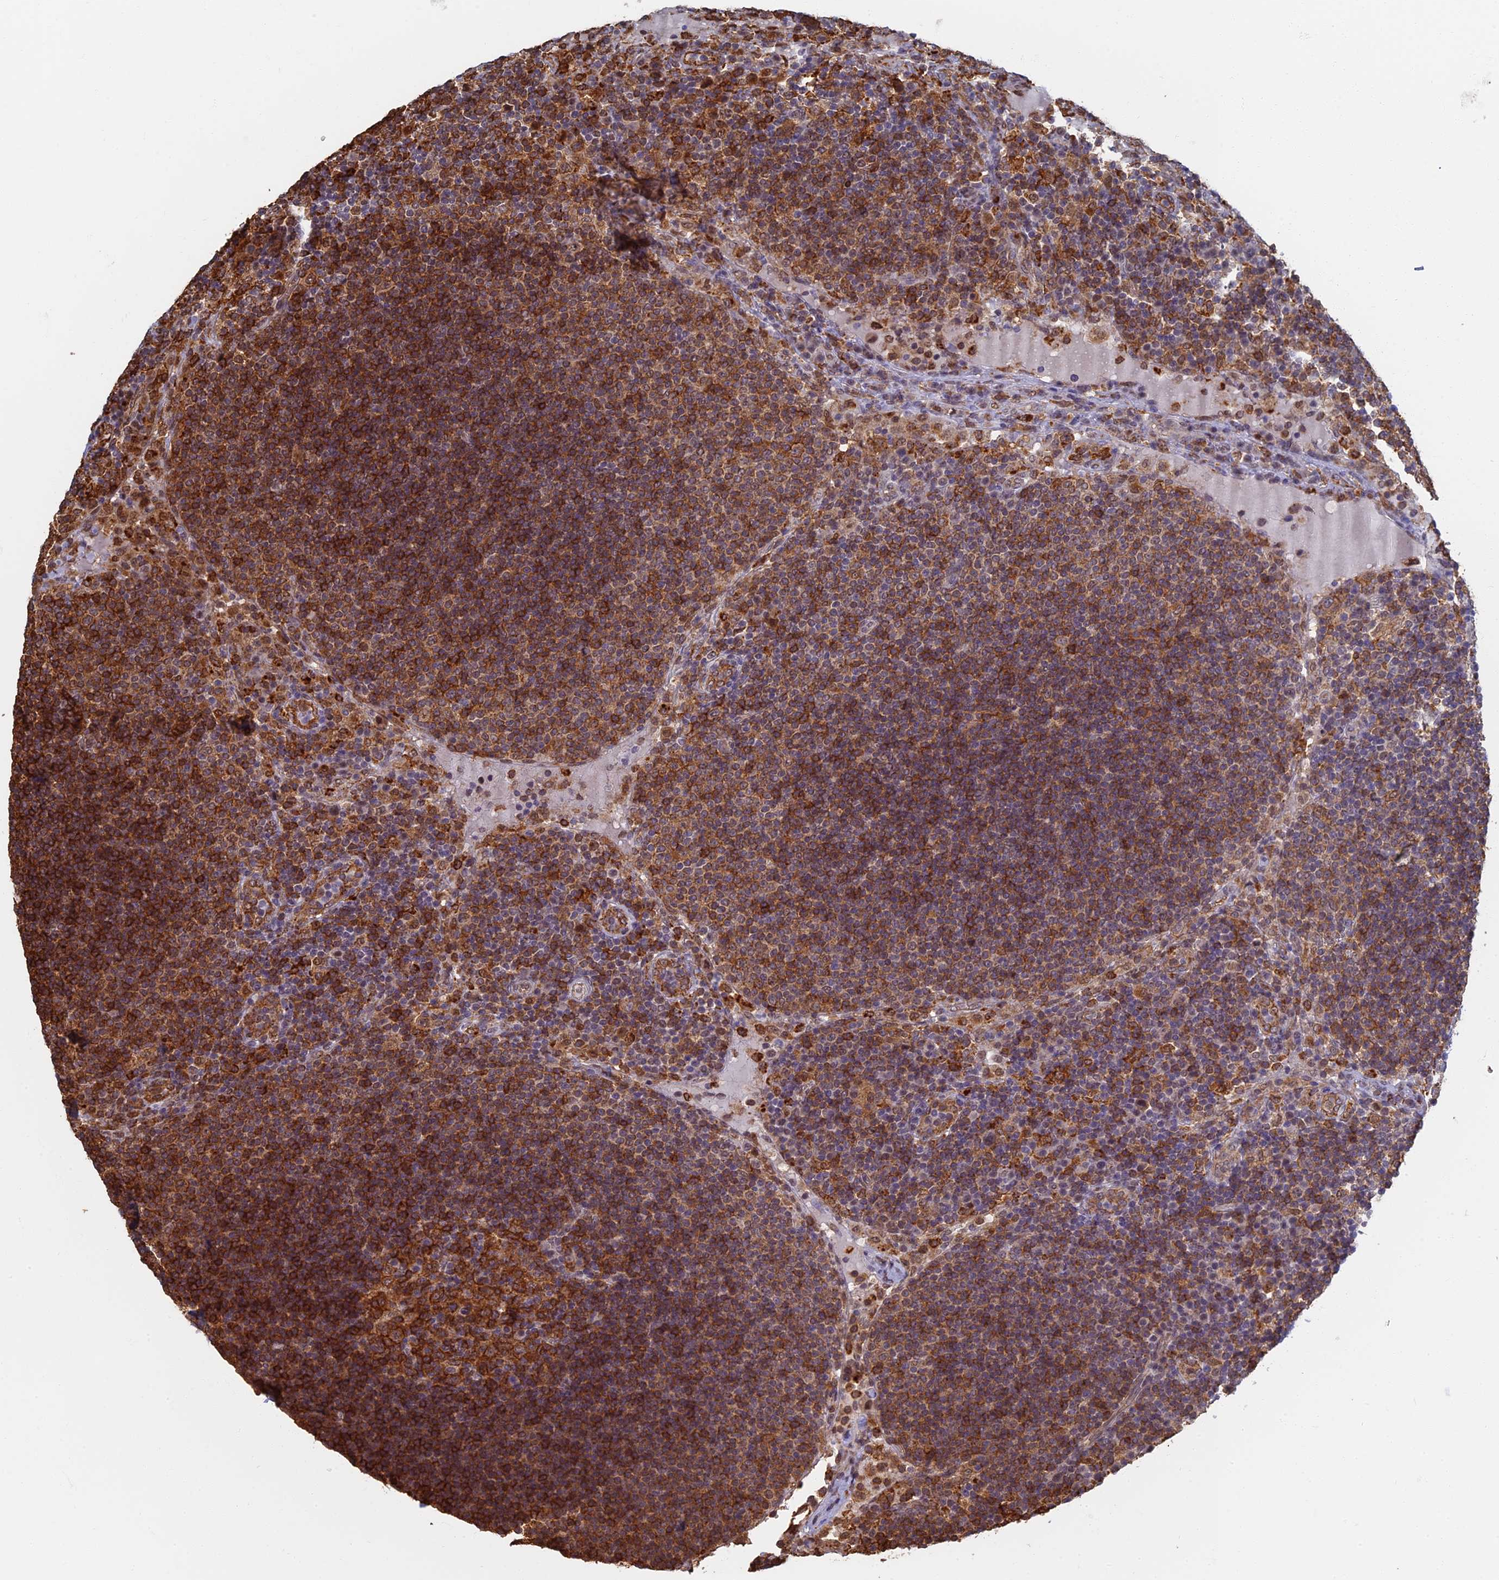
{"staining": {"intensity": "strong", "quantity": ">75%", "location": "cytoplasmic/membranous"}, "tissue": "lymph node", "cell_type": "Germinal center cells", "image_type": "normal", "snomed": [{"axis": "morphology", "description": "Normal tissue, NOS"}, {"axis": "topography", "description": "Lymph node"}], "caption": "This histopathology image exhibits immunohistochemistry staining of benign human lymph node, with high strong cytoplasmic/membranous expression in approximately >75% of germinal center cells.", "gene": "GPATCH1", "patient": {"sex": "female", "age": 53}}